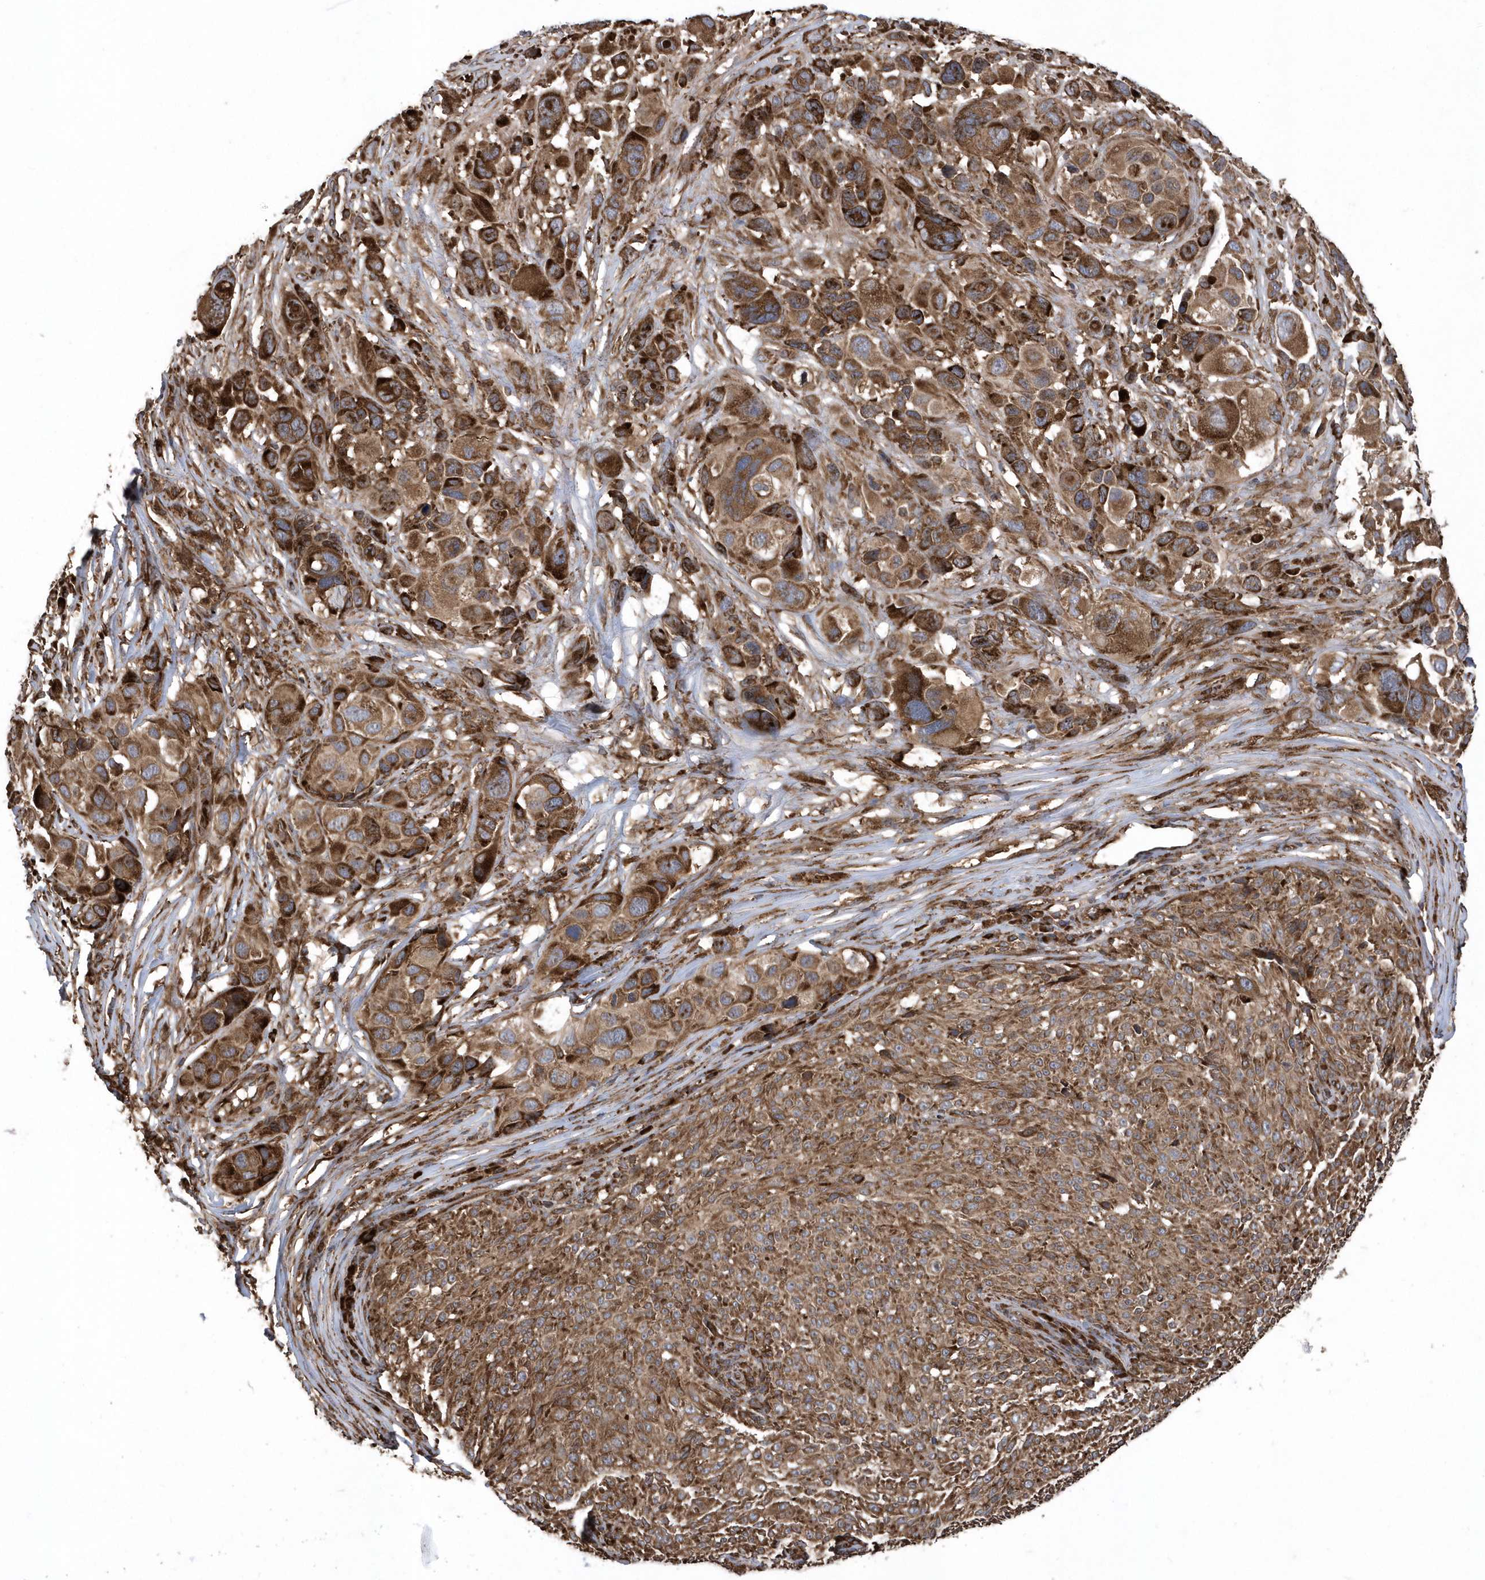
{"staining": {"intensity": "strong", "quantity": ">75%", "location": "cytoplasmic/membranous"}, "tissue": "melanoma", "cell_type": "Tumor cells", "image_type": "cancer", "snomed": [{"axis": "morphology", "description": "Malignant melanoma, NOS"}, {"axis": "topography", "description": "Skin of trunk"}], "caption": "Immunohistochemical staining of malignant melanoma reveals strong cytoplasmic/membranous protein expression in about >75% of tumor cells.", "gene": "WASHC5", "patient": {"sex": "male", "age": 71}}